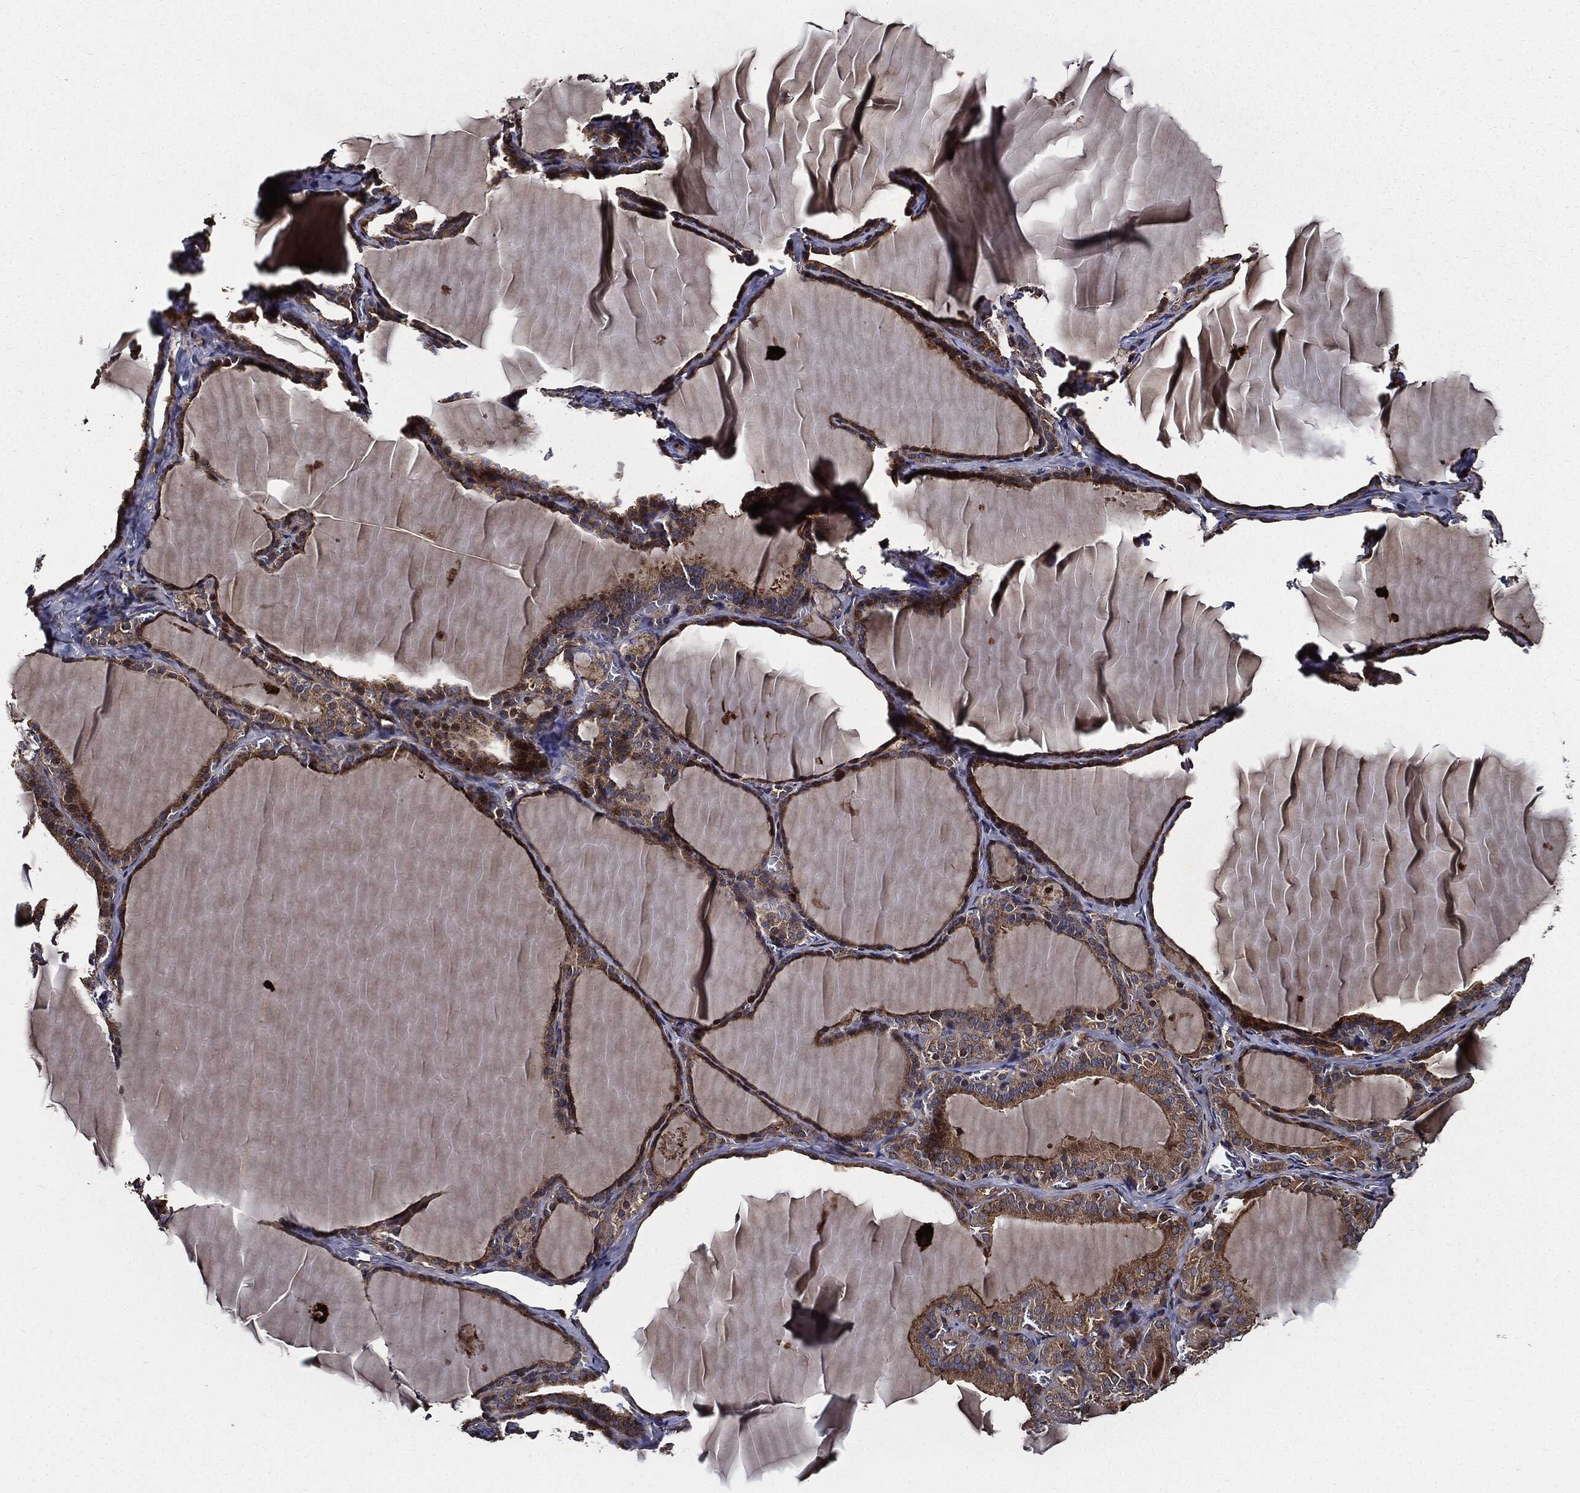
{"staining": {"intensity": "moderate", "quantity": ">75%", "location": "cytoplasmic/membranous"}, "tissue": "thyroid gland", "cell_type": "Glandular cells", "image_type": "normal", "snomed": [{"axis": "morphology", "description": "Normal tissue, NOS"}, {"axis": "morphology", "description": "Hyperplasia, NOS"}, {"axis": "topography", "description": "Thyroid gland"}], "caption": "About >75% of glandular cells in benign thyroid gland show moderate cytoplasmic/membranous protein staining as visualized by brown immunohistochemical staining.", "gene": "HTT", "patient": {"sex": "female", "age": 27}}